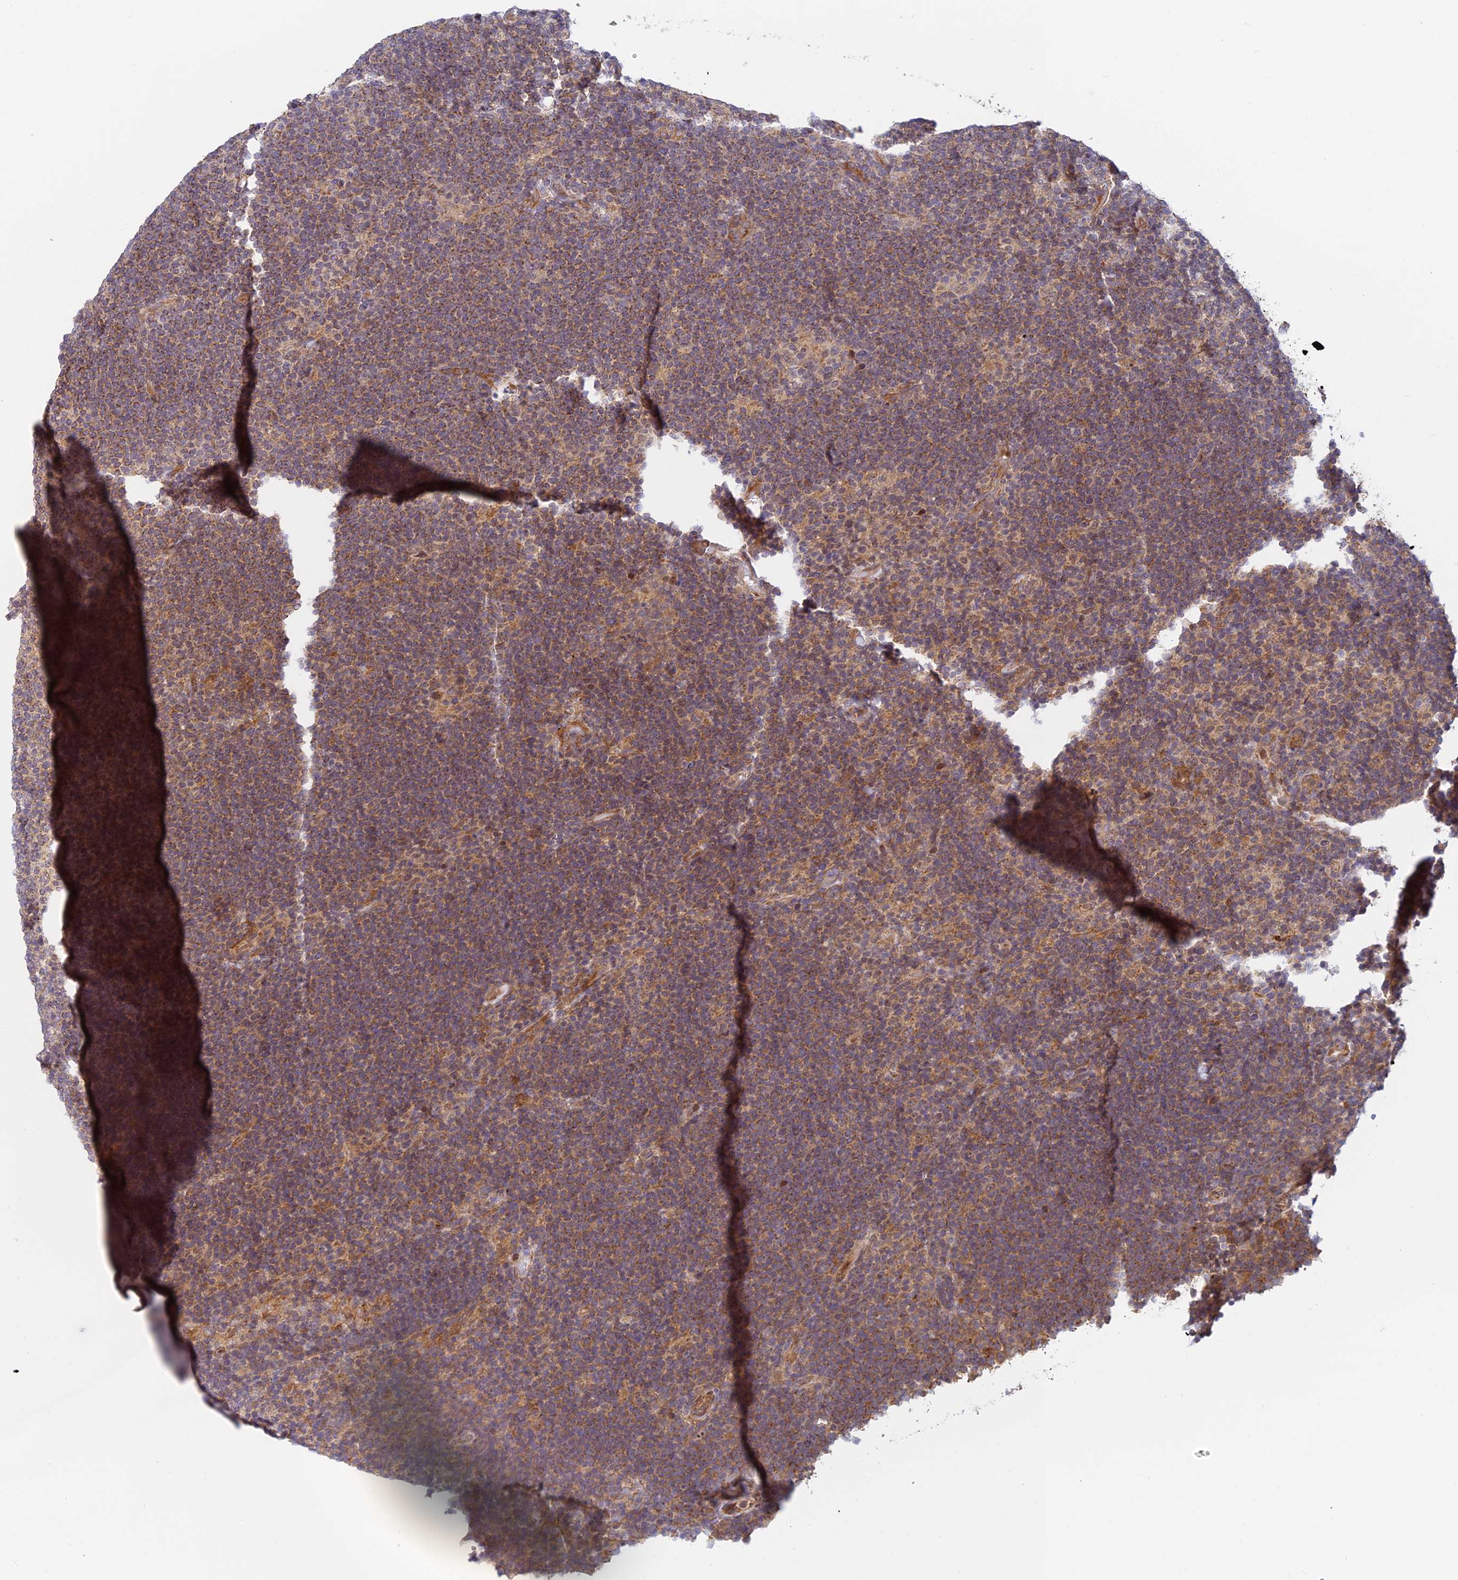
{"staining": {"intensity": "weak", "quantity": "25%-75%", "location": "cytoplasmic/membranous"}, "tissue": "lymphoma", "cell_type": "Tumor cells", "image_type": "cancer", "snomed": [{"axis": "morphology", "description": "Hodgkin's disease, NOS"}, {"axis": "topography", "description": "Lymph node"}], "caption": "Hodgkin's disease stained with a protein marker reveals weak staining in tumor cells.", "gene": "HOOK2", "patient": {"sex": "female", "age": 57}}